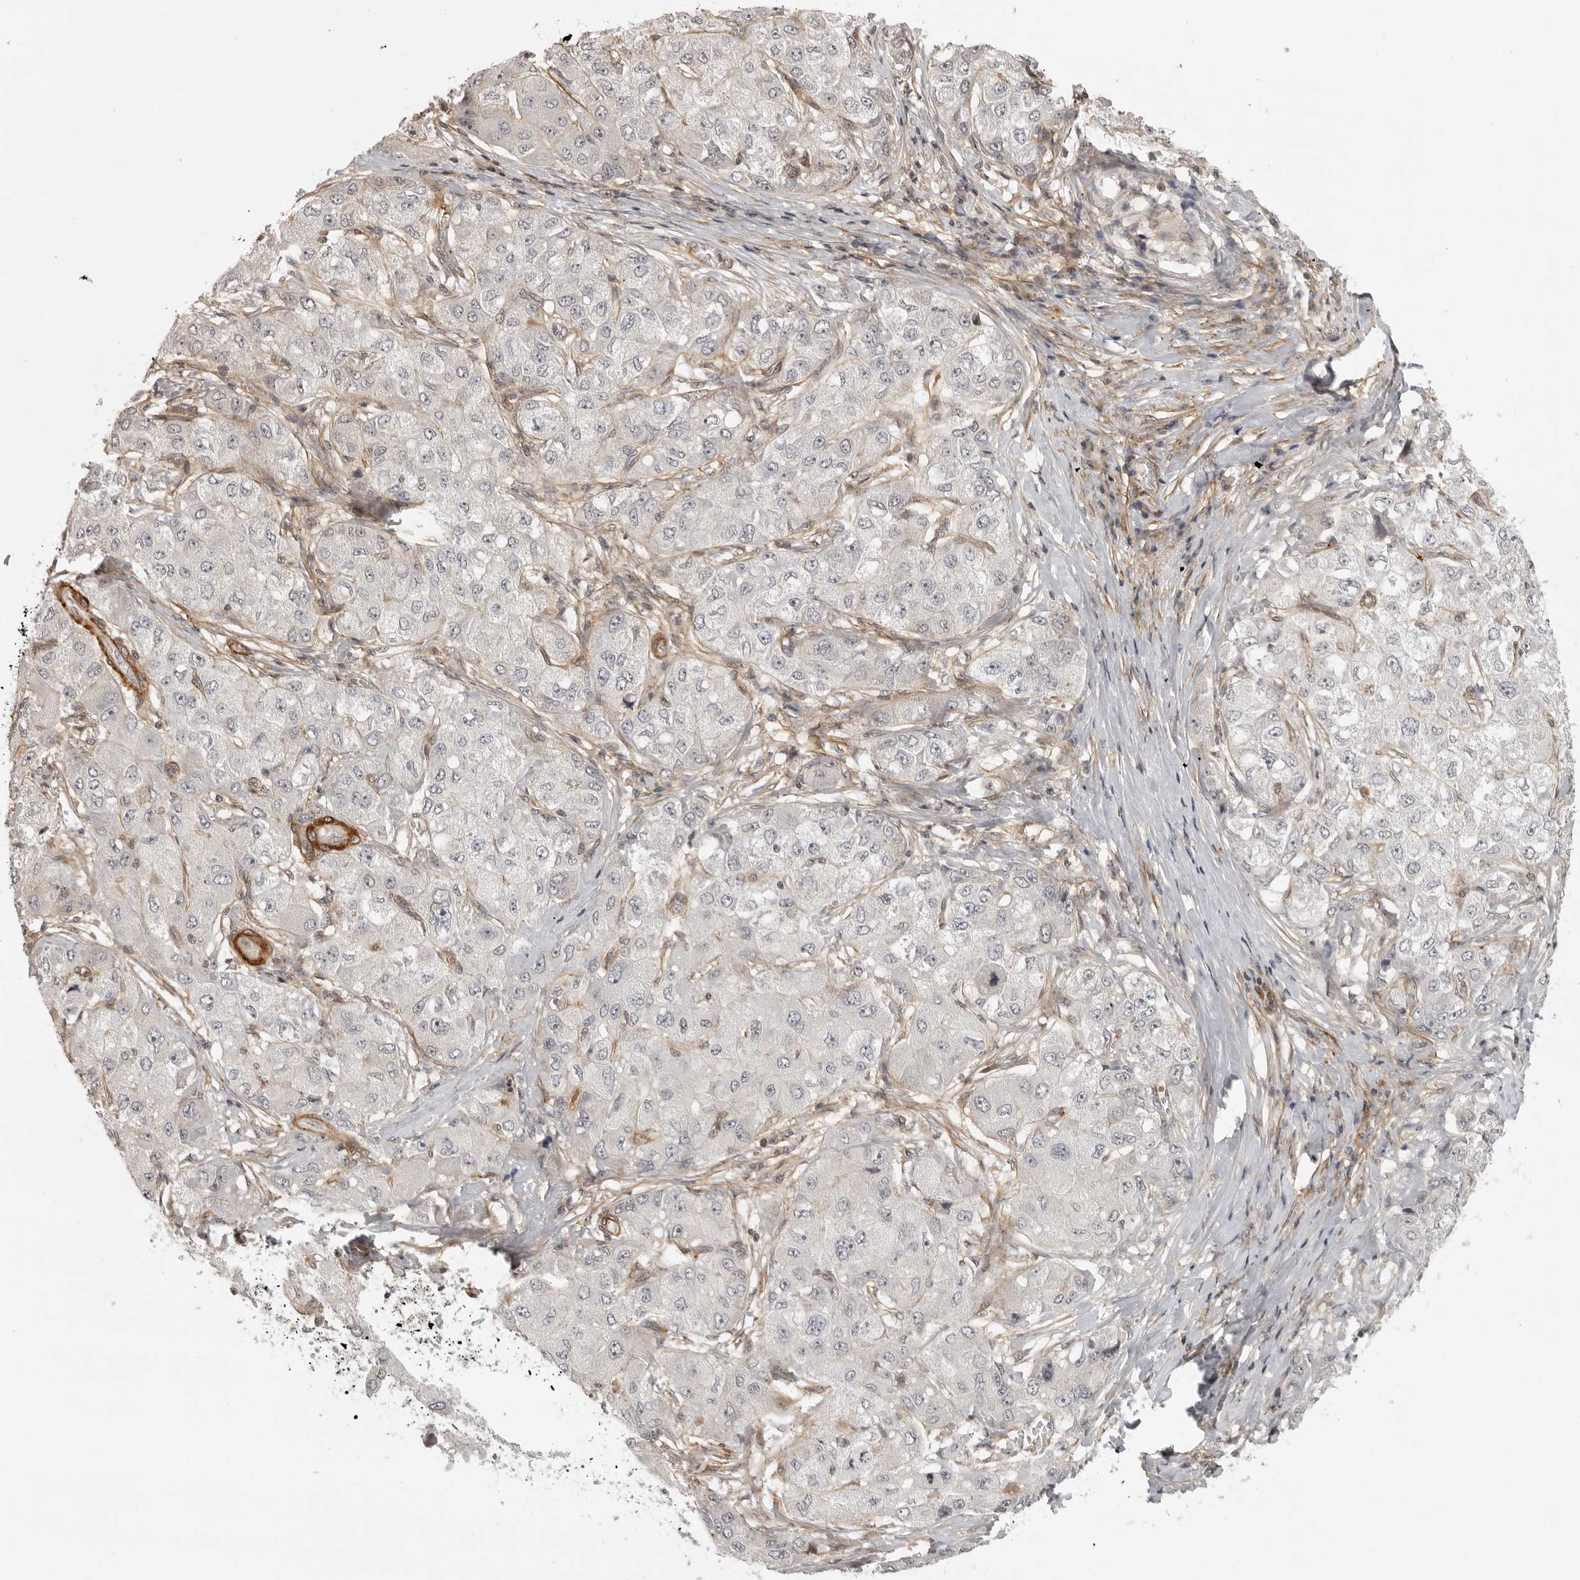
{"staining": {"intensity": "negative", "quantity": "none", "location": "none"}, "tissue": "liver cancer", "cell_type": "Tumor cells", "image_type": "cancer", "snomed": [{"axis": "morphology", "description": "Carcinoma, Hepatocellular, NOS"}, {"axis": "topography", "description": "Liver"}], "caption": "This is an immunohistochemistry histopathology image of human liver cancer. There is no positivity in tumor cells.", "gene": "TUT4", "patient": {"sex": "male", "age": 80}}